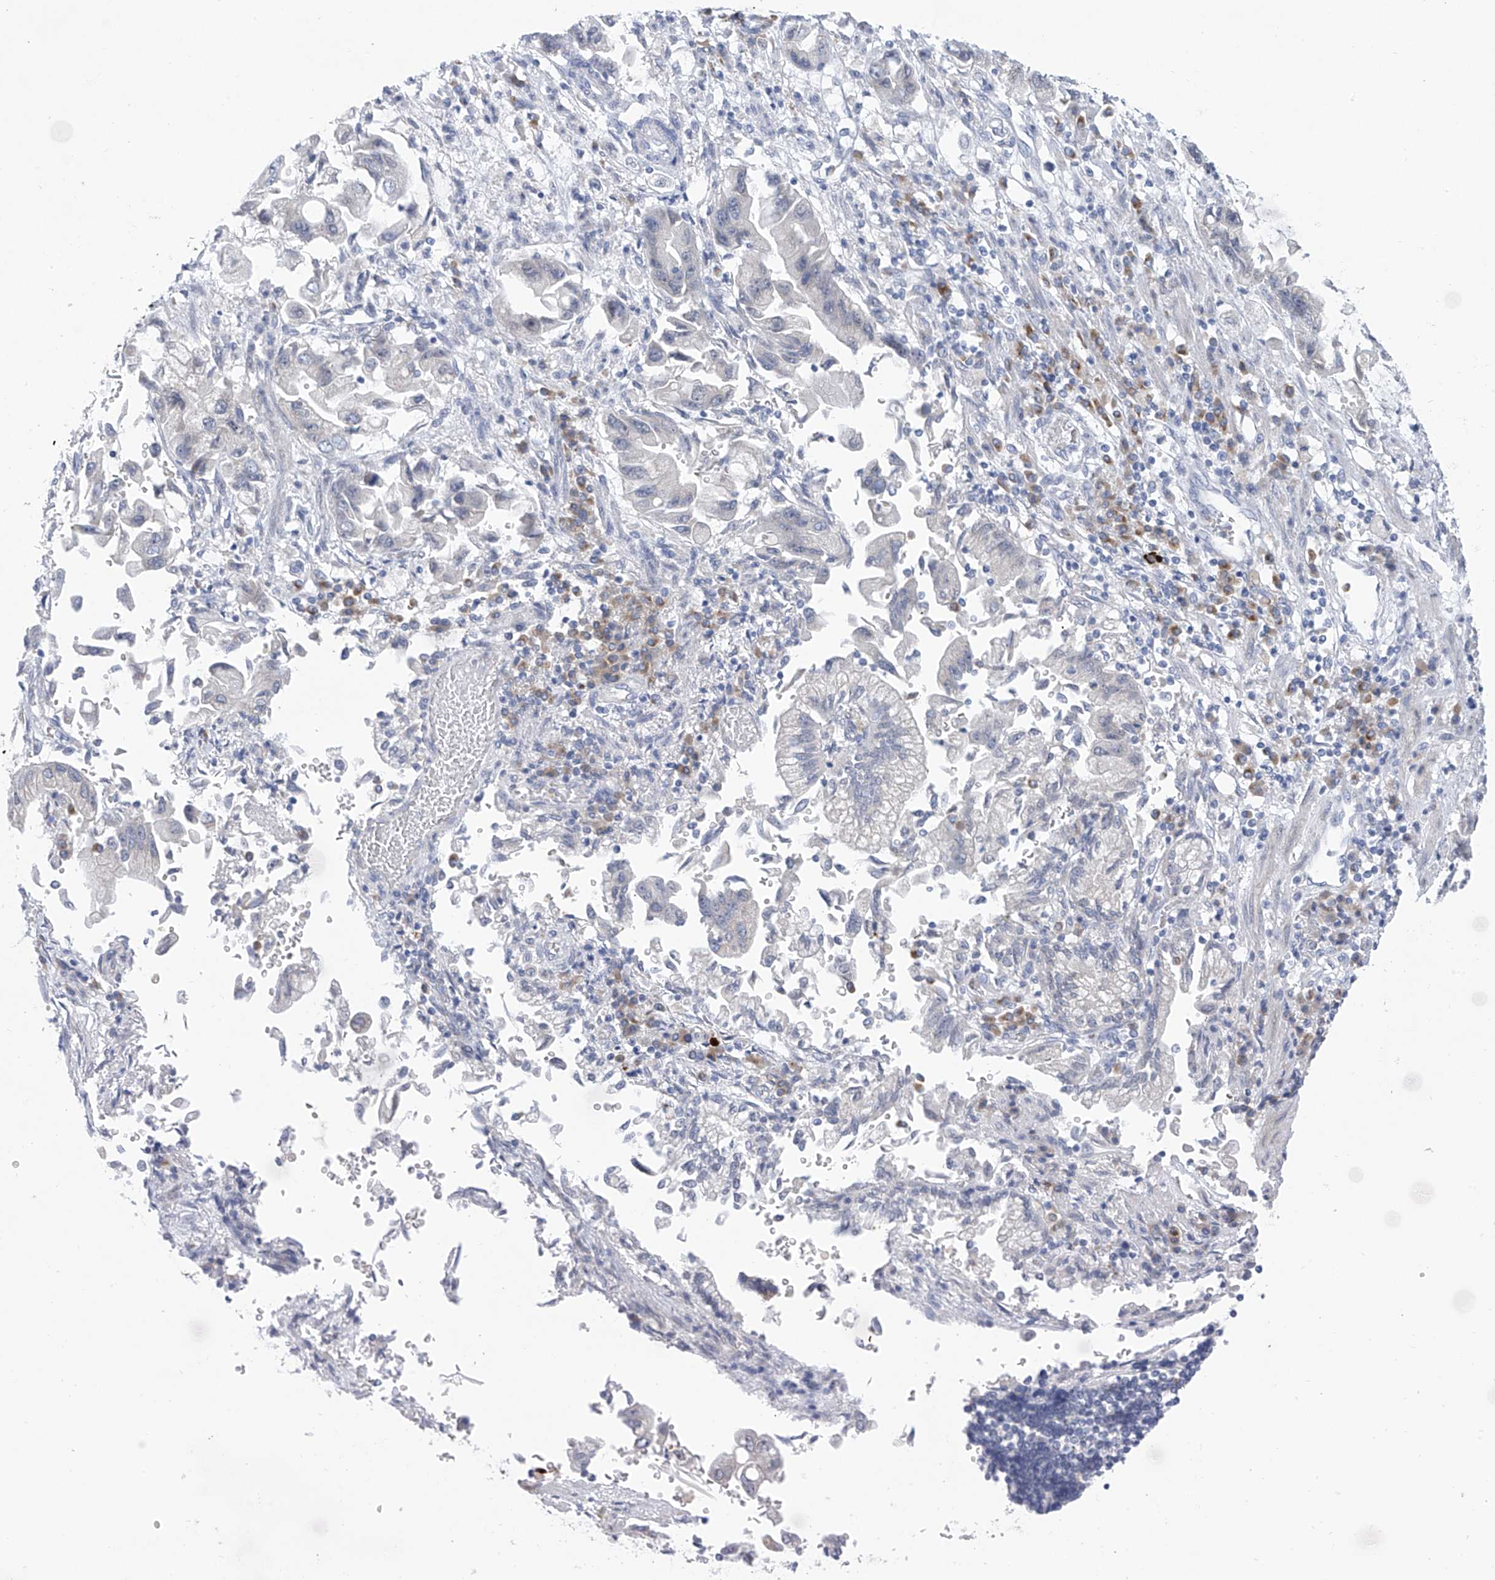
{"staining": {"intensity": "negative", "quantity": "none", "location": "none"}, "tissue": "stomach cancer", "cell_type": "Tumor cells", "image_type": "cancer", "snomed": [{"axis": "morphology", "description": "Adenocarcinoma, NOS"}, {"axis": "topography", "description": "Stomach"}], "caption": "This image is of adenocarcinoma (stomach) stained with immunohistochemistry to label a protein in brown with the nuclei are counter-stained blue. There is no positivity in tumor cells. Brightfield microscopy of IHC stained with DAB (brown) and hematoxylin (blue), captured at high magnification.", "gene": "SLCO4A1", "patient": {"sex": "male", "age": 62}}